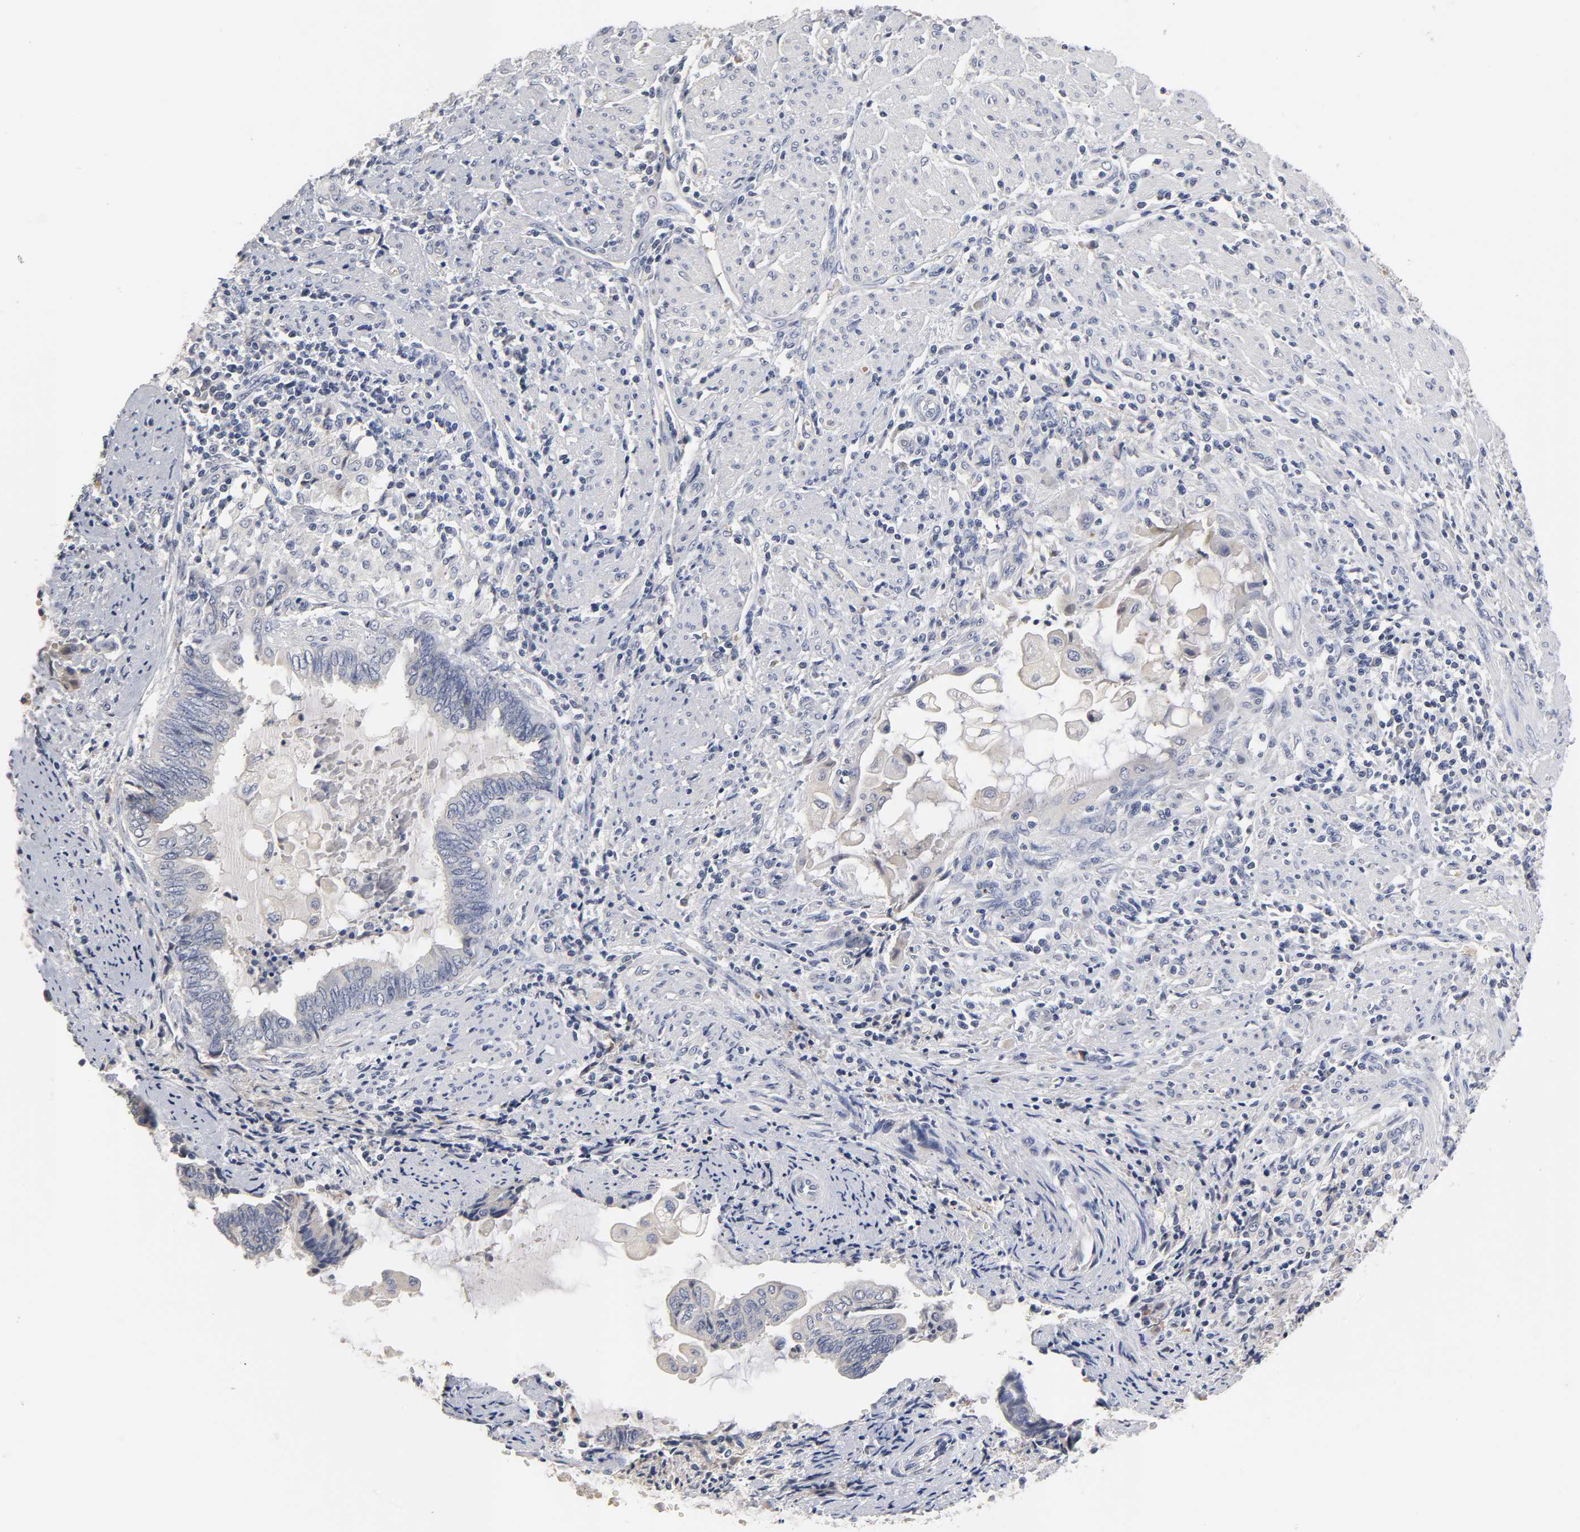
{"staining": {"intensity": "negative", "quantity": "none", "location": "none"}, "tissue": "endometrial cancer", "cell_type": "Tumor cells", "image_type": "cancer", "snomed": [{"axis": "morphology", "description": "Adenocarcinoma, NOS"}, {"axis": "topography", "description": "Uterus"}, {"axis": "topography", "description": "Endometrium"}], "caption": "An immunohistochemistry image of endometrial adenocarcinoma is shown. There is no staining in tumor cells of endometrial adenocarcinoma.", "gene": "OVOL1", "patient": {"sex": "female", "age": 70}}